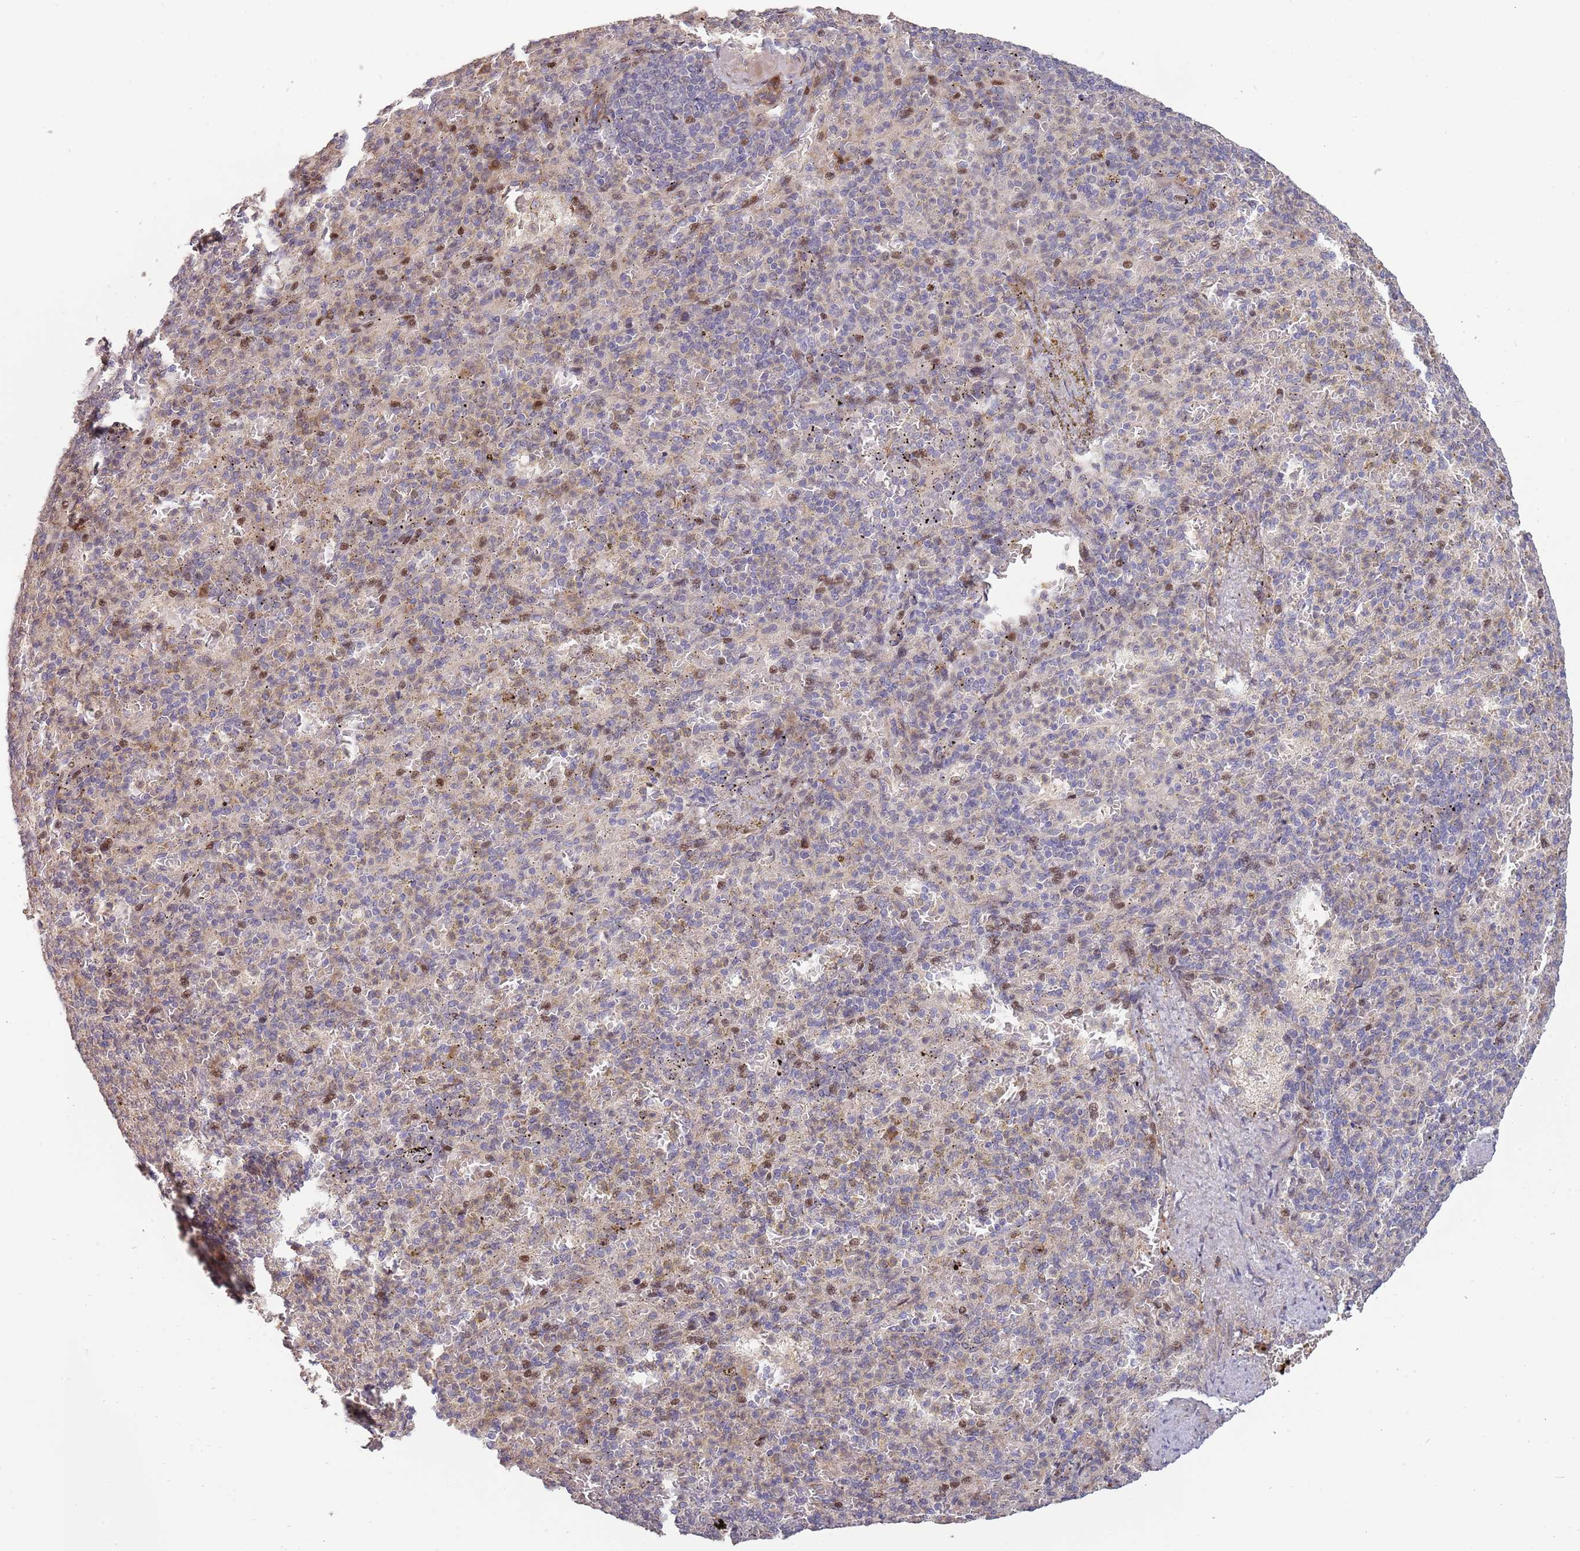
{"staining": {"intensity": "moderate", "quantity": "<25%", "location": "nuclear"}, "tissue": "spleen", "cell_type": "Cells in red pulp", "image_type": "normal", "snomed": [{"axis": "morphology", "description": "Normal tissue, NOS"}, {"axis": "topography", "description": "Spleen"}], "caption": "Protein positivity by IHC demonstrates moderate nuclear staining in approximately <25% of cells in red pulp in unremarkable spleen.", "gene": "SYNDIG1L", "patient": {"sex": "female", "age": 74}}